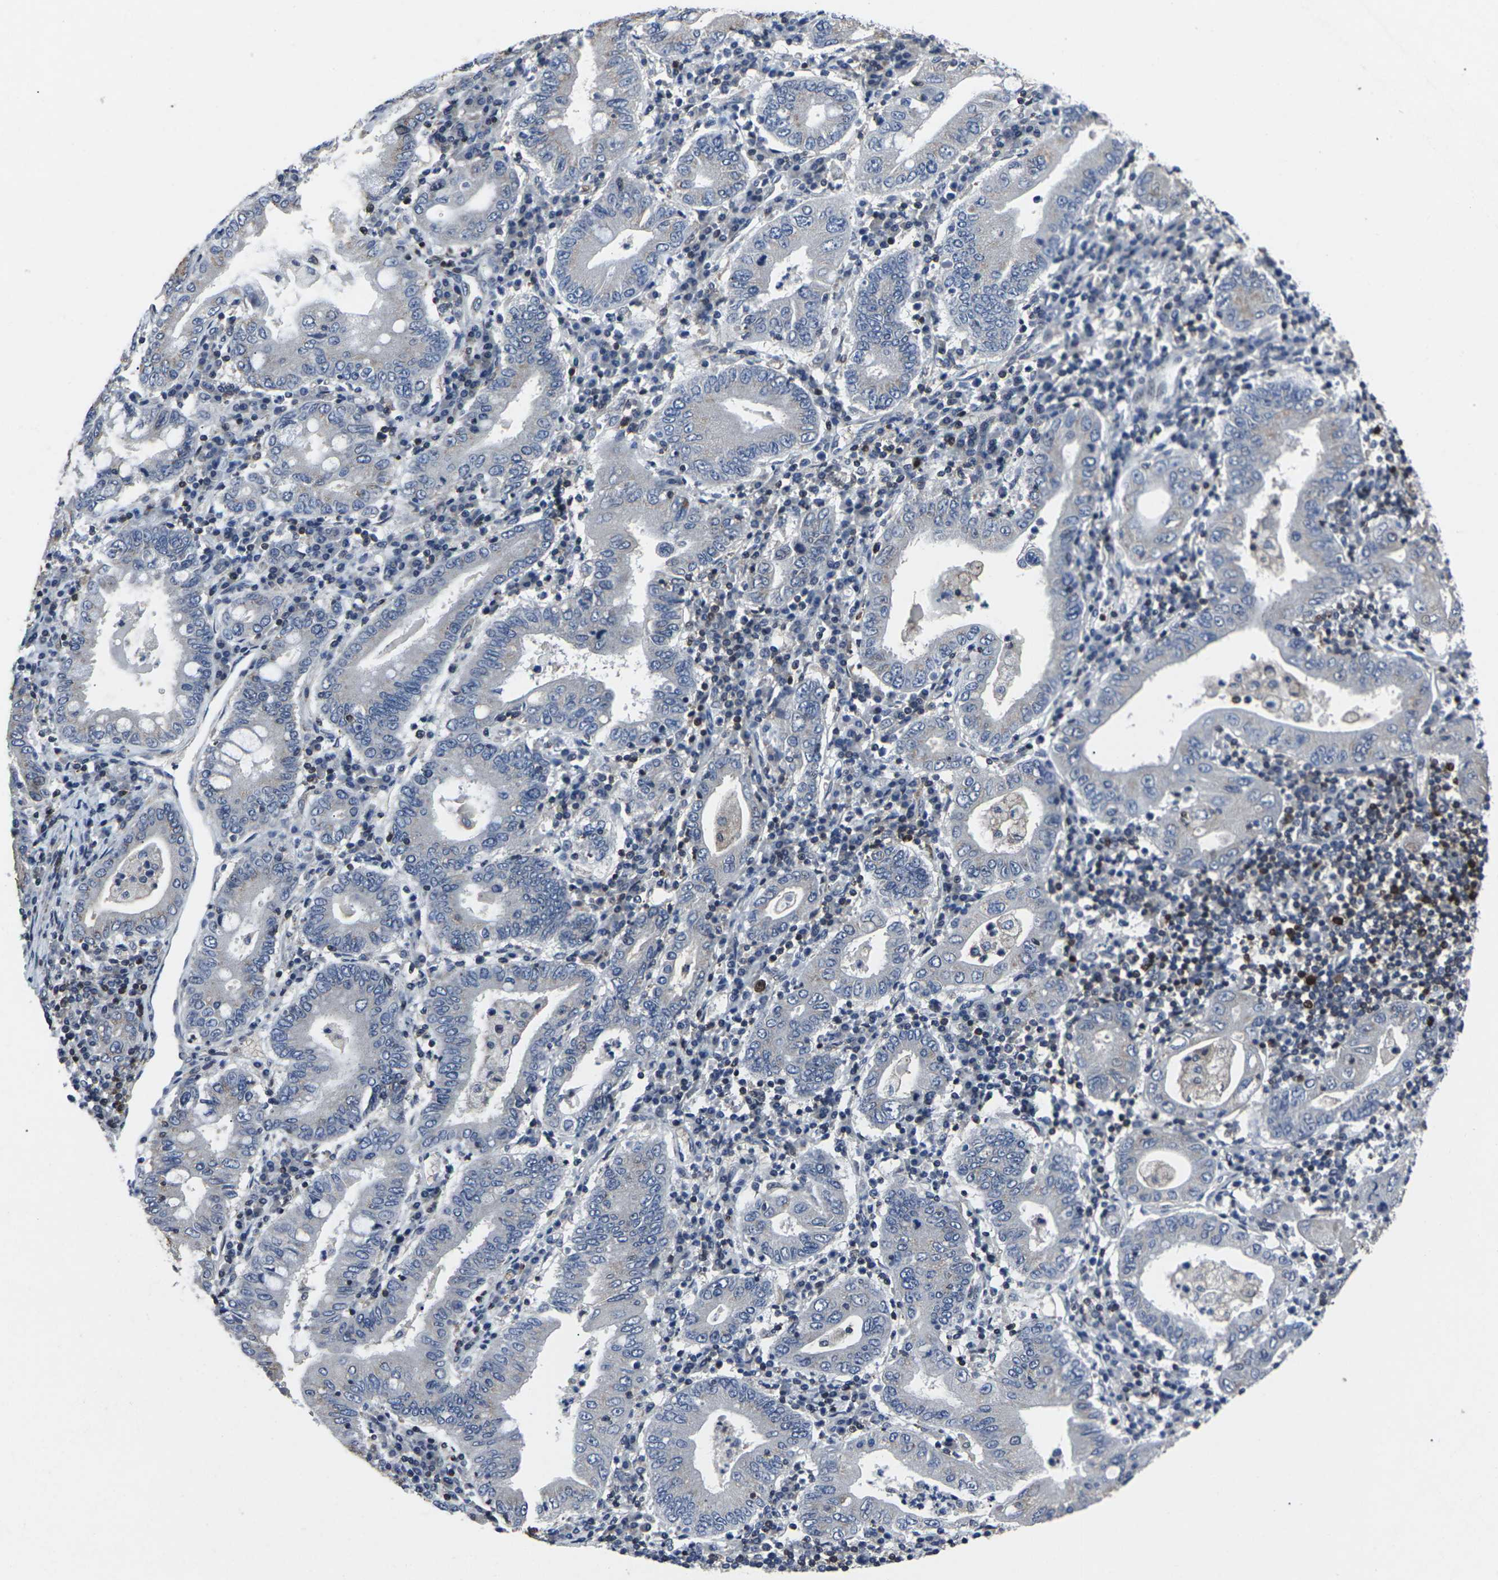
{"staining": {"intensity": "negative", "quantity": "none", "location": "none"}, "tissue": "stomach cancer", "cell_type": "Tumor cells", "image_type": "cancer", "snomed": [{"axis": "morphology", "description": "Normal tissue, NOS"}, {"axis": "morphology", "description": "Adenocarcinoma, NOS"}, {"axis": "topography", "description": "Esophagus"}, {"axis": "topography", "description": "Stomach, upper"}, {"axis": "topography", "description": "Peripheral nerve tissue"}], "caption": "Immunohistochemistry (IHC) micrograph of neoplastic tissue: adenocarcinoma (stomach) stained with DAB (3,3'-diaminobenzidine) reveals no significant protein expression in tumor cells.", "gene": "STAT4", "patient": {"sex": "male", "age": 62}}